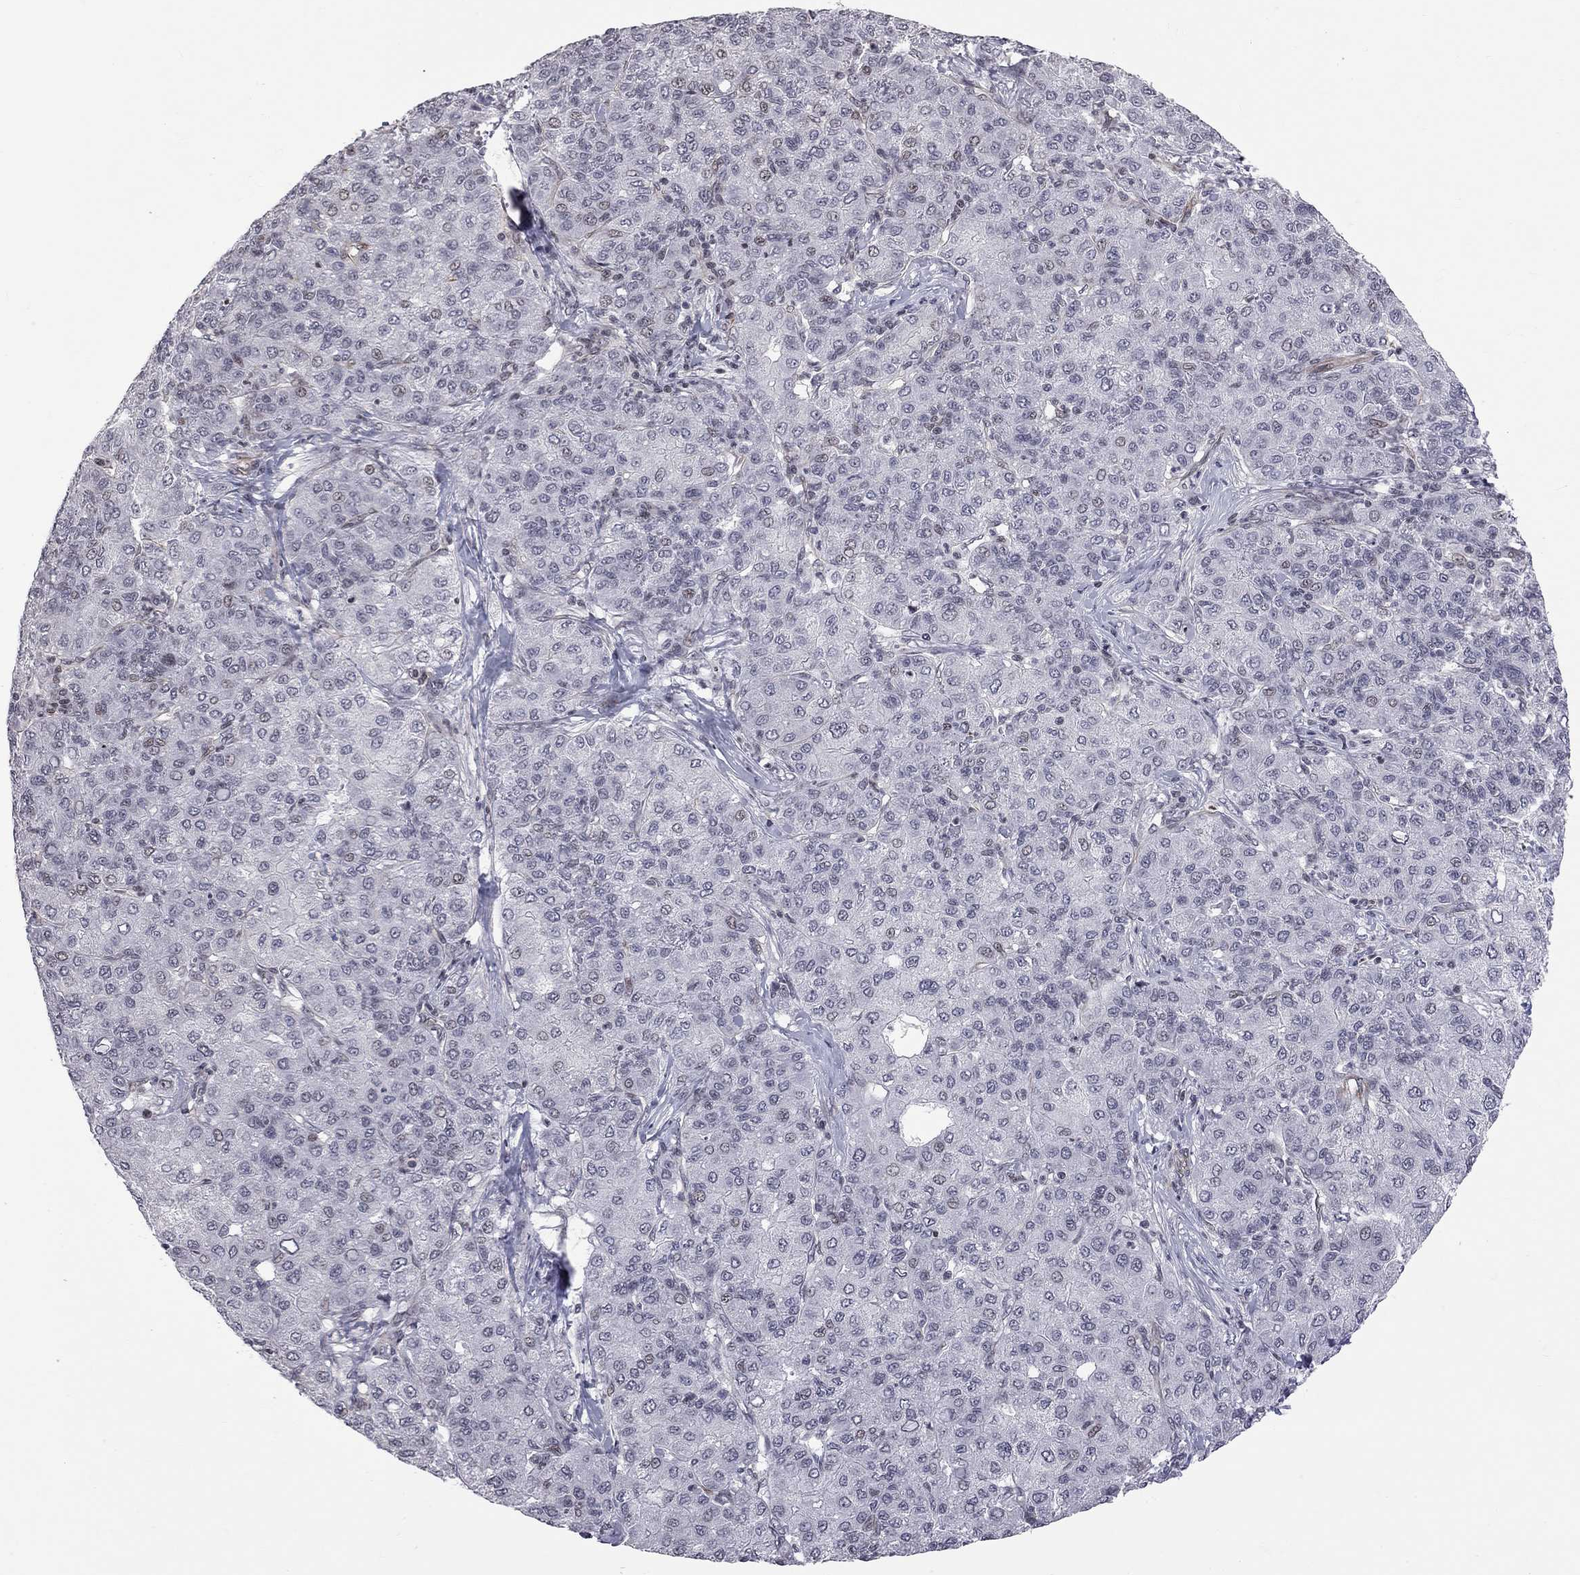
{"staining": {"intensity": "weak", "quantity": "<25%", "location": "nuclear"}, "tissue": "liver cancer", "cell_type": "Tumor cells", "image_type": "cancer", "snomed": [{"axis": "morphology", "description": "Carcinoma, Hepatocellular, NOS"}, {"axis": "topography", "description": "Liver"}], "caption": "High power microscopy image of an IHC photomicrograph of hepatocellular carcinoma (liver), revealing no significant staining in tumor cells.", "gene": "MTNR1B", "patient": {"sex": "male", "age": 65}}